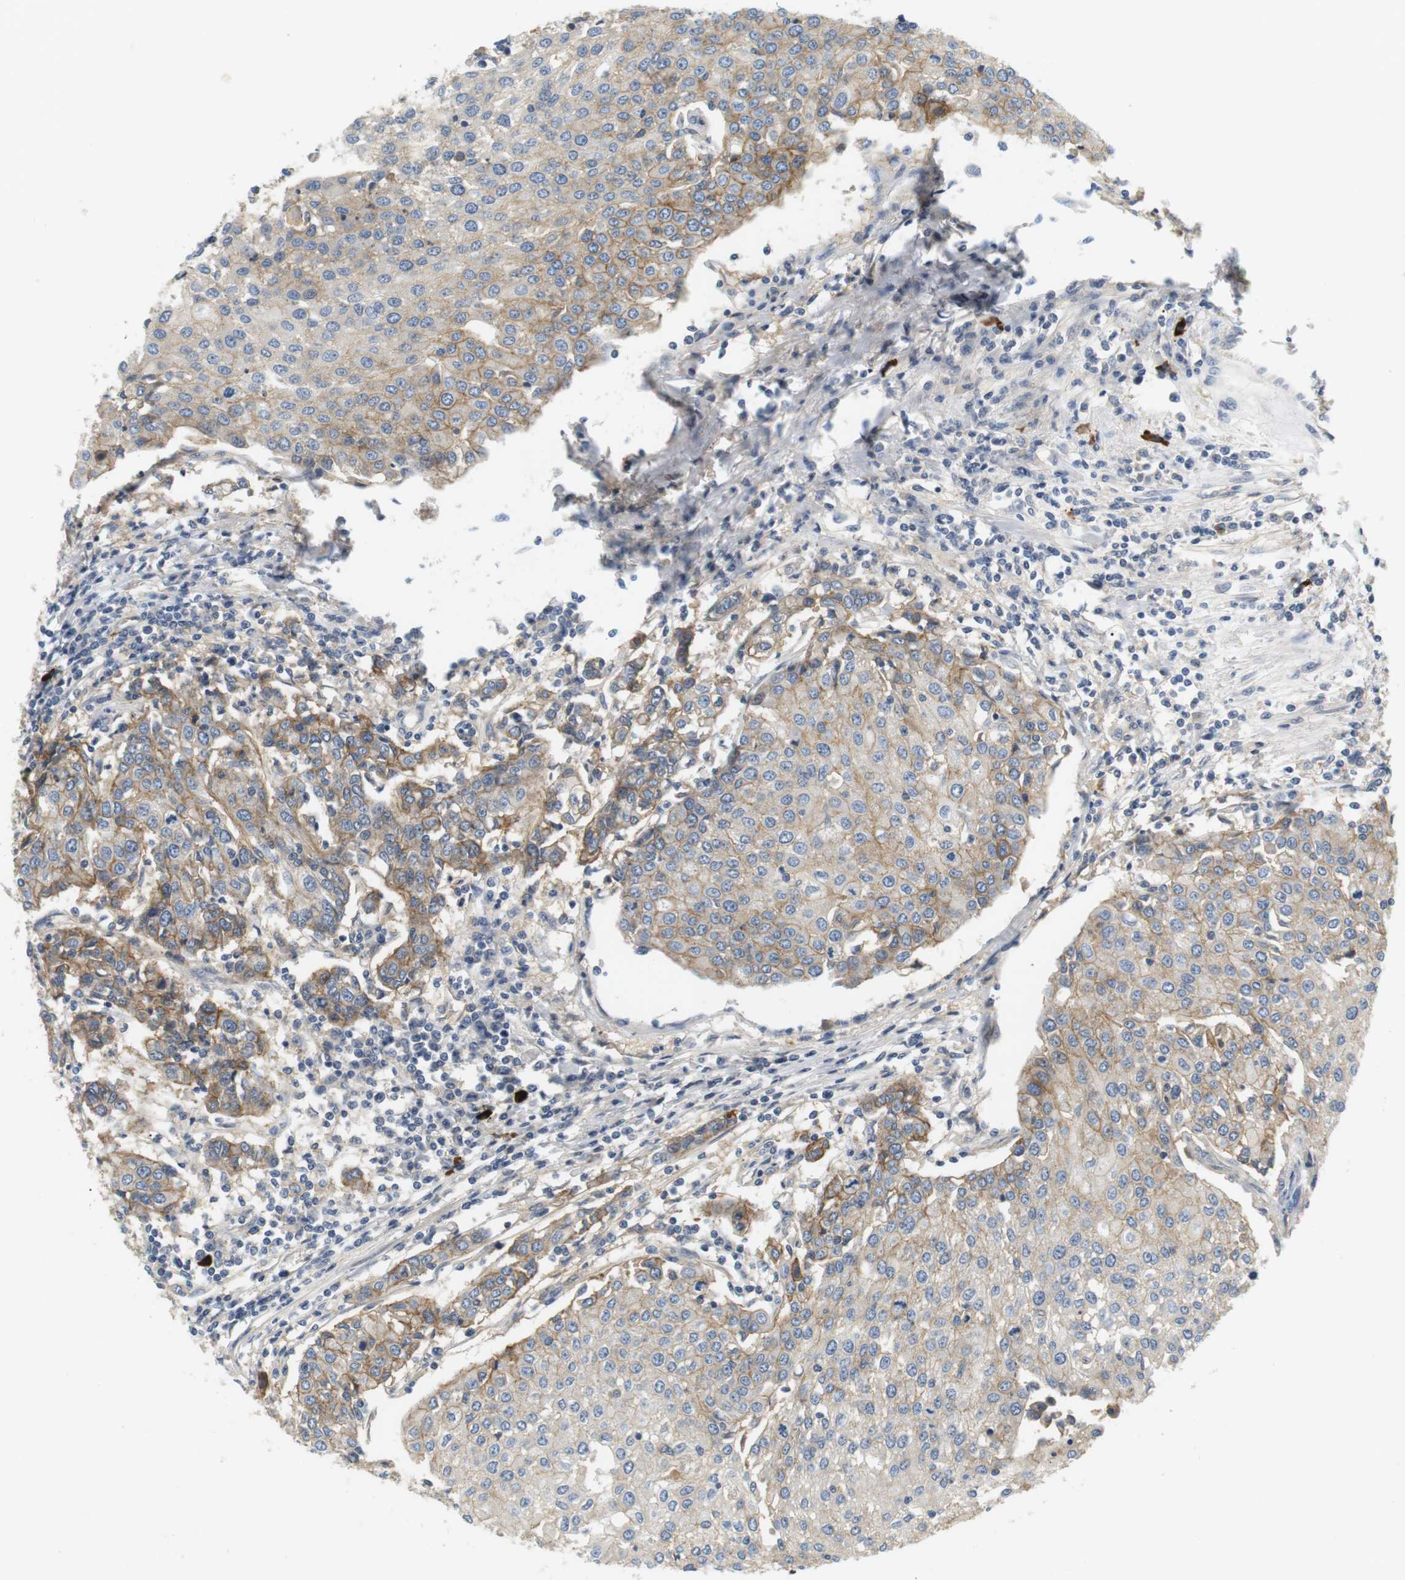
{"staining": {"intensity": "moderate", "quantity": "<25%", "location": "cytoplasmic/membranous"}, "tissue": "urothelial cancer", "cell_type": "Tumor cells", "image_type": "cancer", "snomed": [{"axis": "morphology", "description": "Urothelial carcinoma, High grade"}, {"axis": "topography", "description": "Urinary bladder"}], "caption": "Human high-grade urothelial carcinoma stained for a protein (brown) exhibits moderate cytoplasmic/membranous positive expression in about <25% of tumor cells.", "gene": "SLC30A1", "patient": {"sex": "female", "age": 85}}